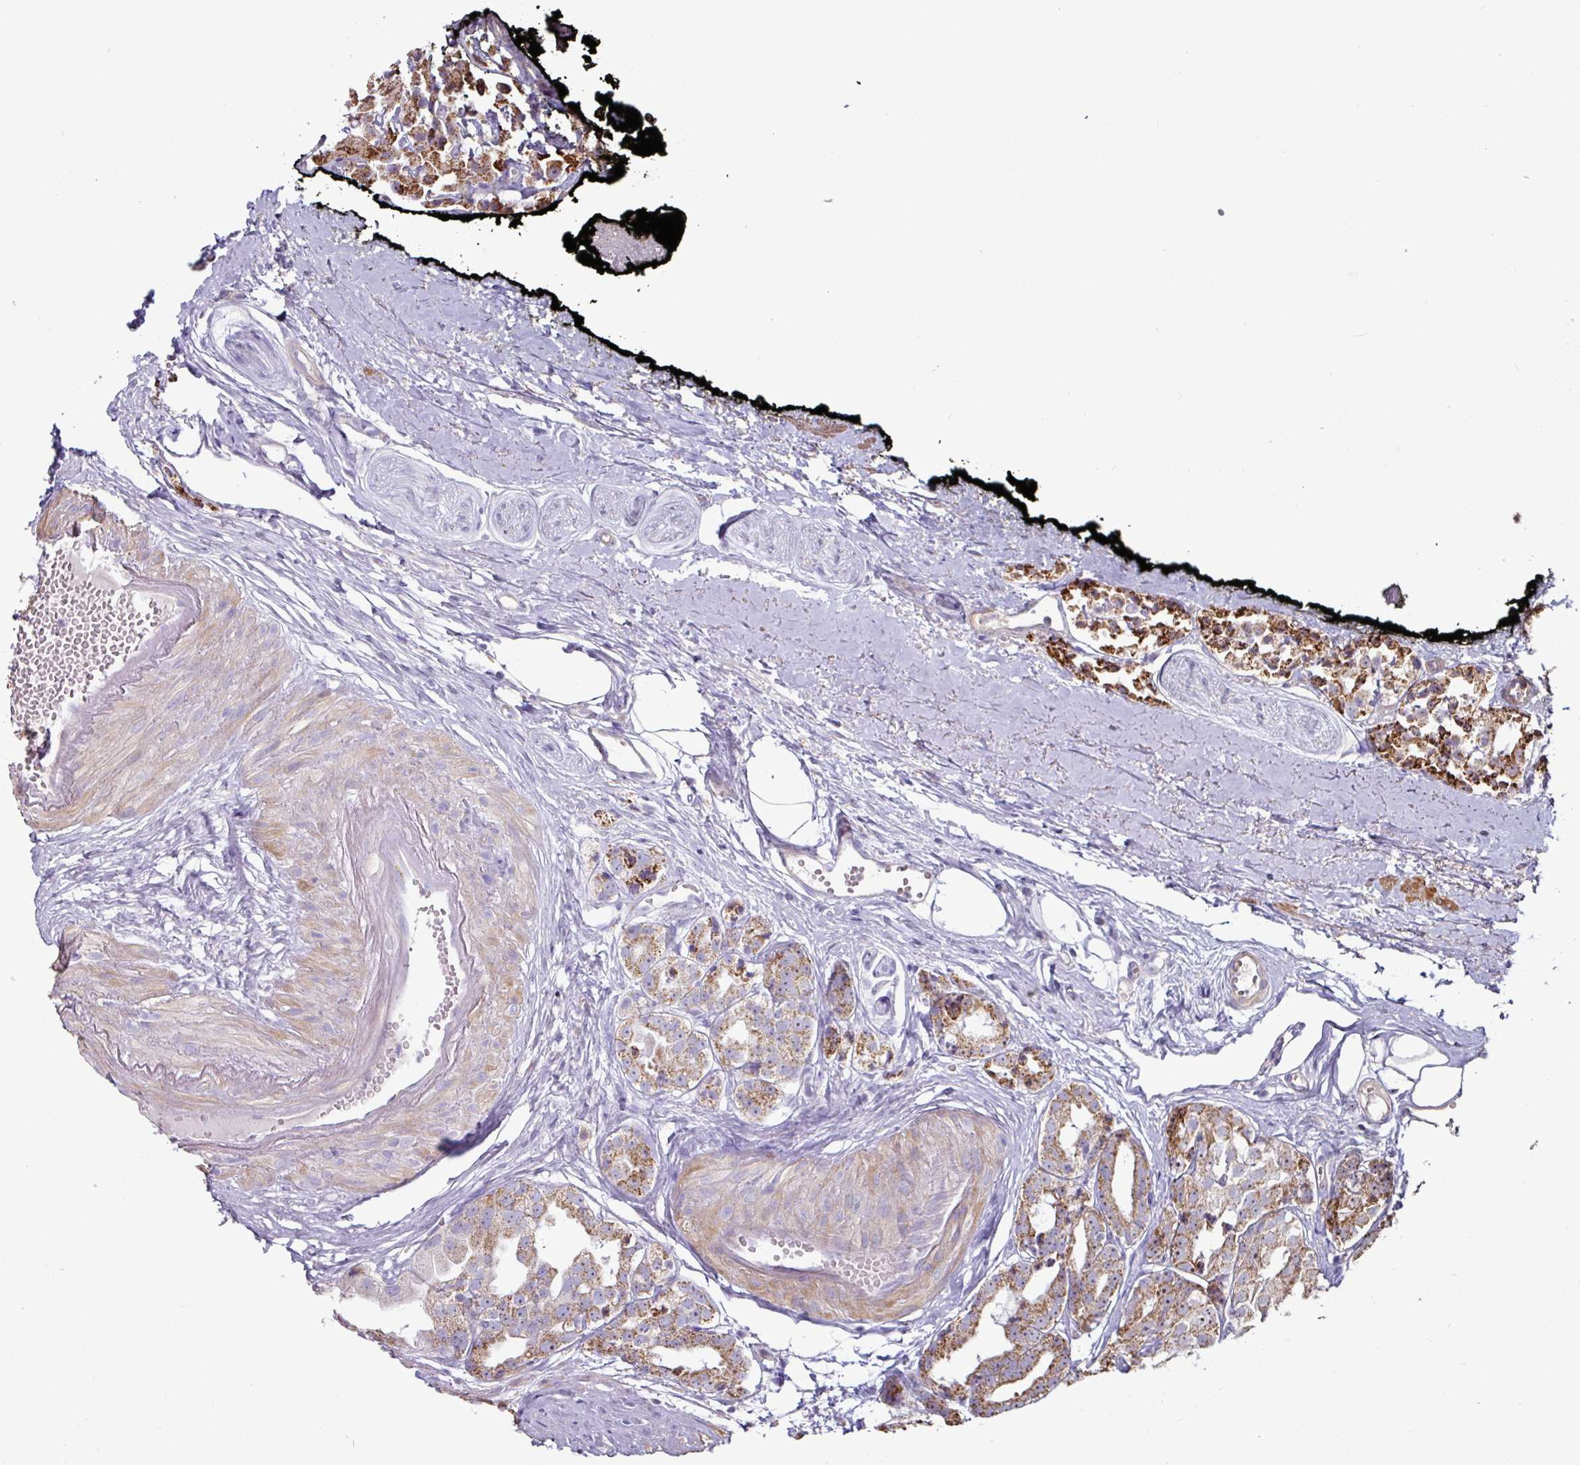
{"staining": {"intensity": "strong", "quantity": "25%-75%", "location": "cytoplasmic/membranous"}, "tissue": "prostate cancer", "cell_type": "Tumor cells", "image_type": "cancer", "snomed": [{"axis": "morphology", "description": "Adenocarcinoma, High grade"}, {"axis": "topography", "description": "Prostate"}], "caption": "A brown stain labels strong cytoplasmic/membranous positivity of a protein in prostate cancer tumor cells.", "gene": "OR2D3", "patient": {"sex": "male", "age": 71}}